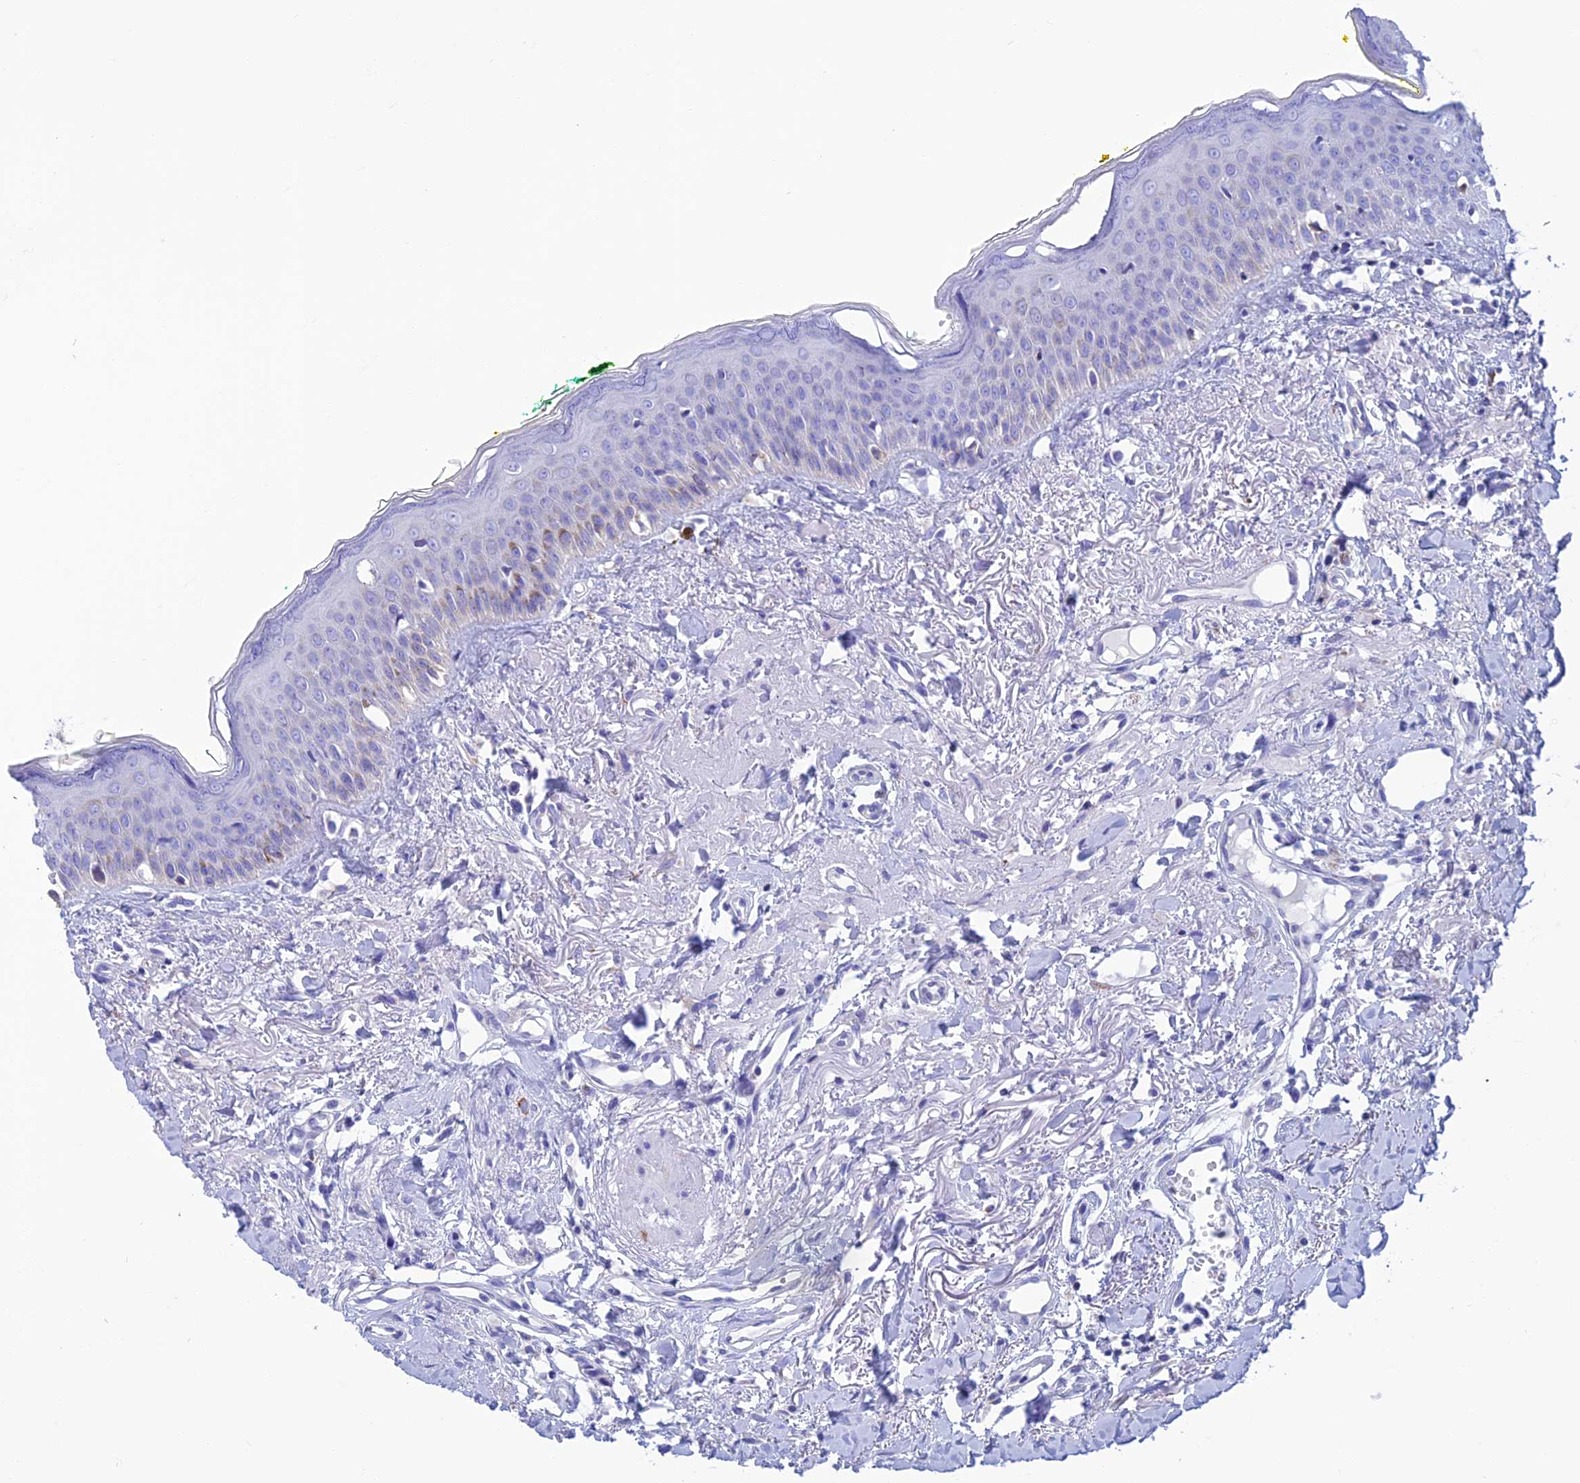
{"staining": {"intensity": "negative", "quantity": "none", "location": "none"}, "tissue": "oral mucosa", "cell_type": "Squamous epithelial cells", "image_type": "normal", "snomed": [{"axis": "morphology", "description": "Normal tissue, NOS"}, {"axis": "topography", "description": "Oral tissue"}], "caption": "The photomicrograph reveals no significant expression in squamous epithelial cells of oral mucosa.", "gene": "NXPE4", "patient": {"sex": "female", "age": 70}}